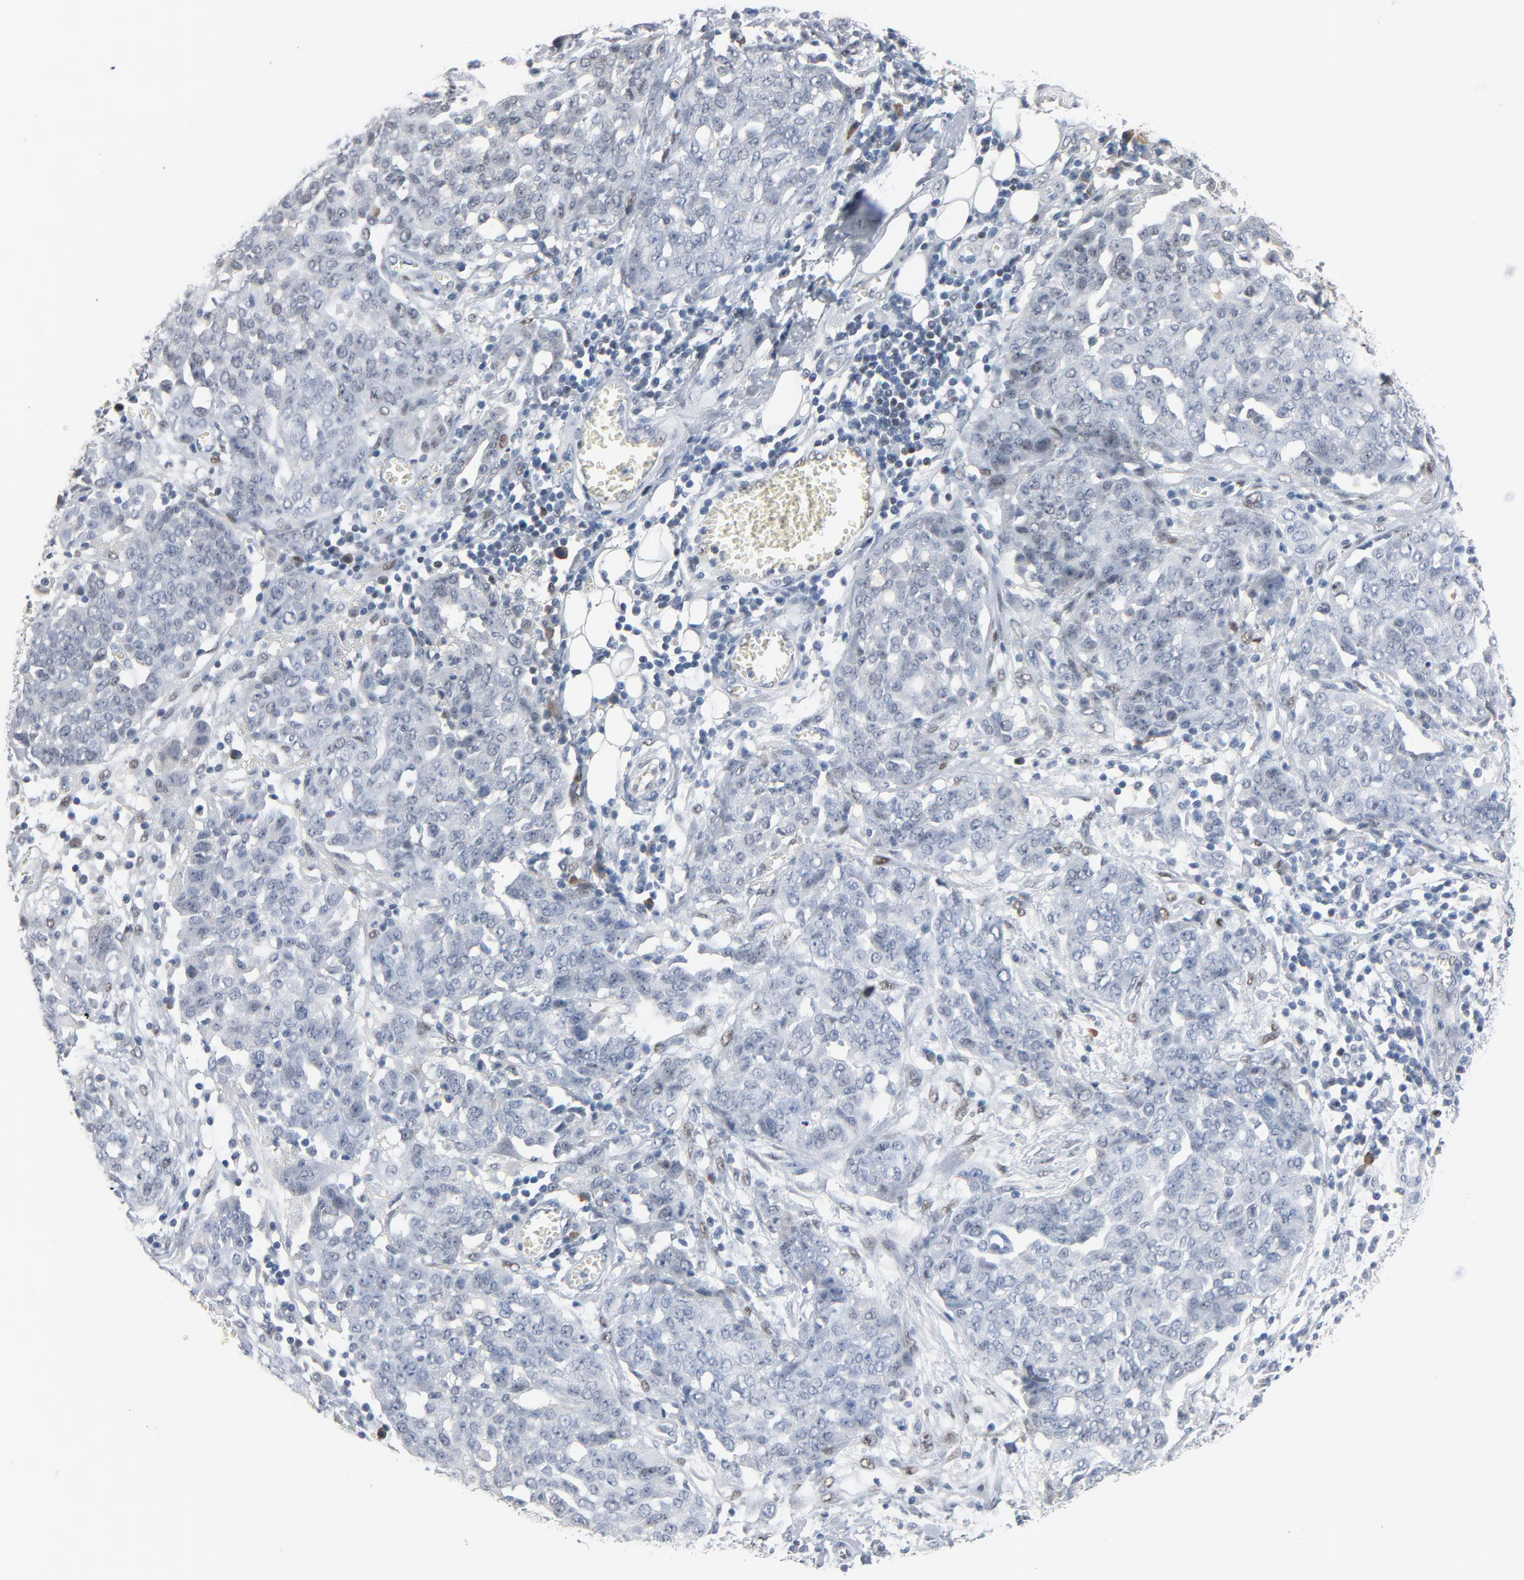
{"staining": {"intensity": "negative", "quantity": "none", "location": "none"}, "tissue": "ovarian cancer", "cell_type": "Tumor cells", "image_type": "cancer", "snomed": [{"axis": "morphology", "description": "Cystadenocarcinoma, serous, NOS"}, {"axis": "topography", "description": "Soft tissue"}, {"axis": "topography", "description": "Ovary"}], "caption": "Immunohistochemistry of human ovarian cancer shows no expression in tumor cells.", "gene": "FOXP1", "patient": {"sex": "female", "age": 57}}